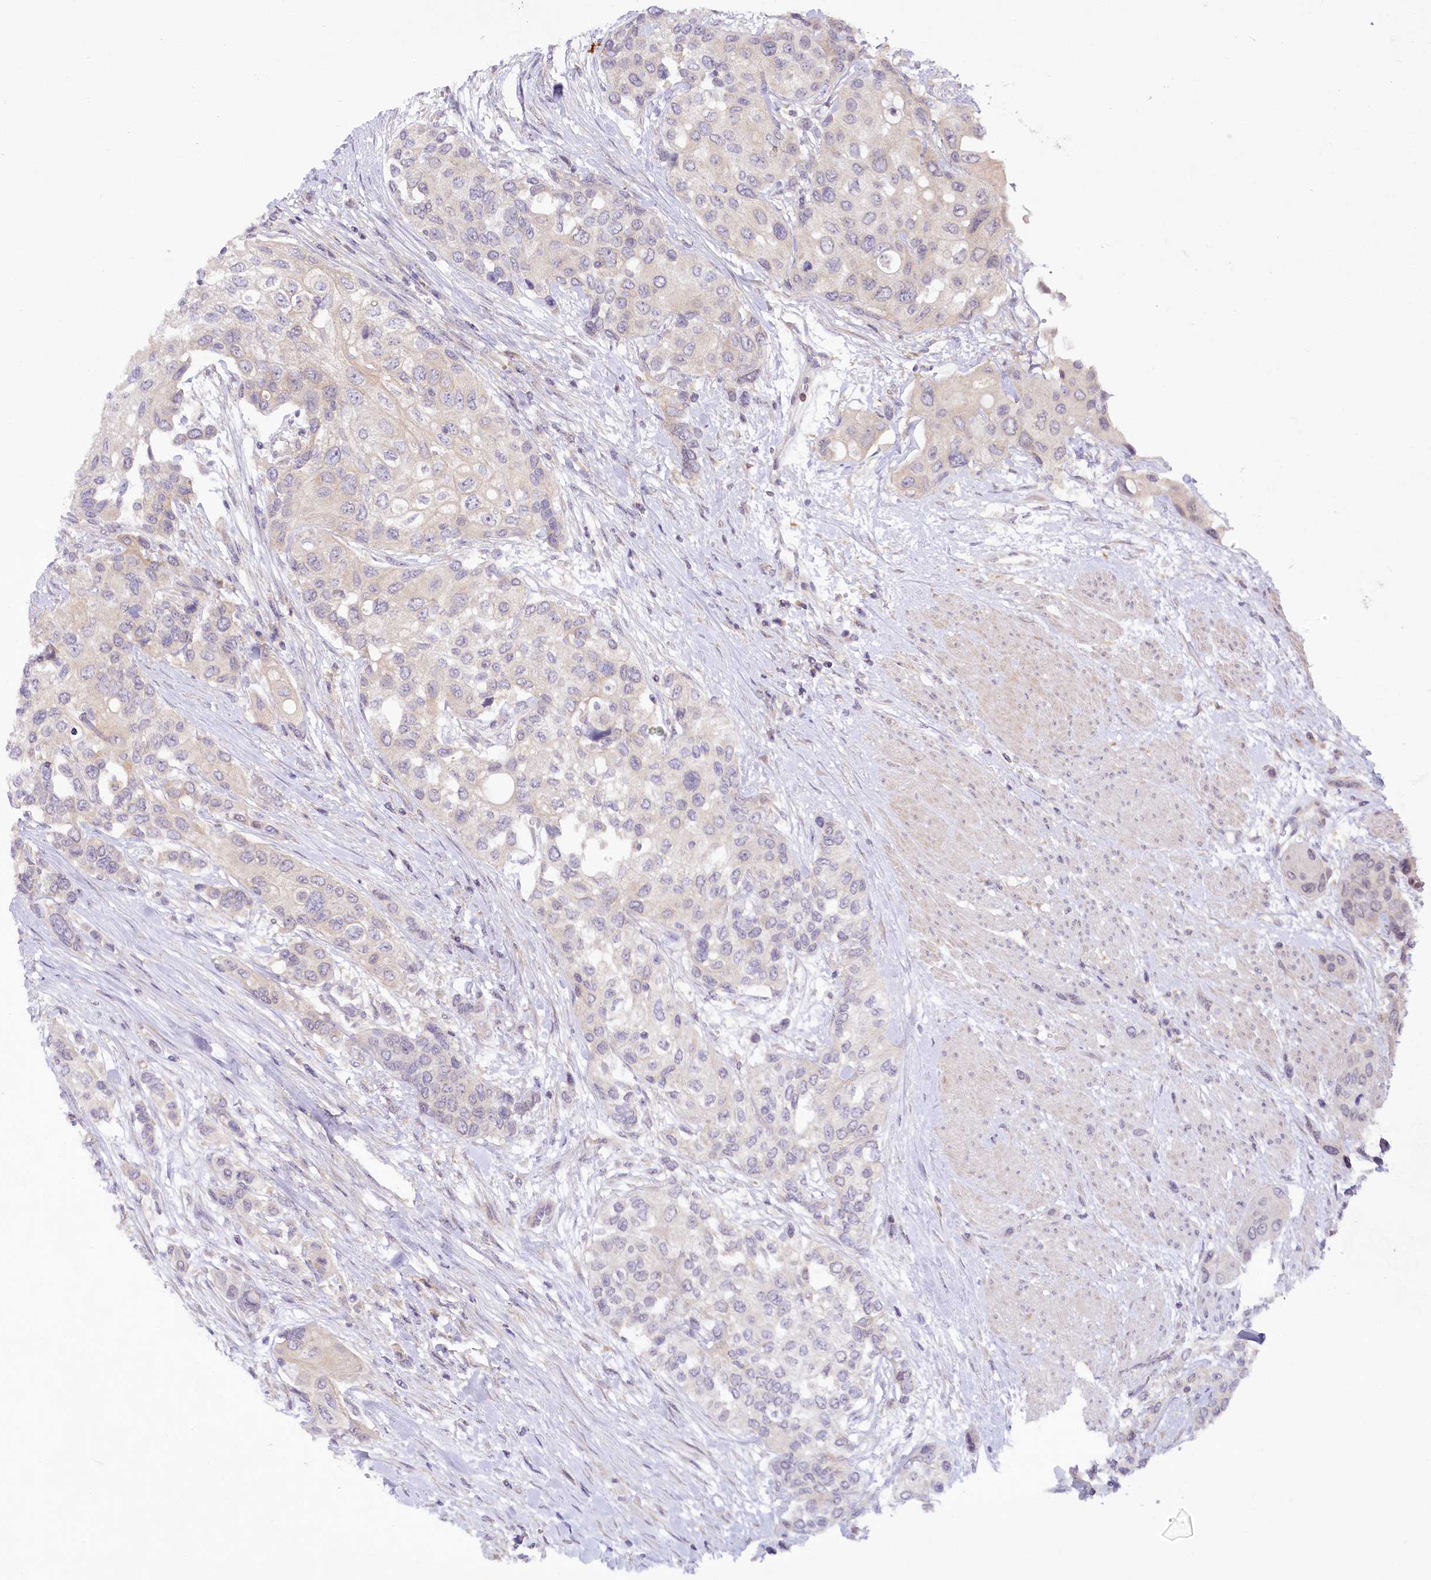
{"staining": {"intensity": "negative", "quantity": "none", "location": "none"}, "tissue": "urothelial cancer", "cell_type": "Tumor cells", "image_type": "cancer", "snomed": [{"axis": "morphology", "description": "Normal tissue, NOS"}, {"axis": "morphology", "description": "Urothelial carcinoma, High grade"}, {"axis": "topography", "description": "Vascular tissue"}, {"axis": "topography", "description": "Urinary bladder"}], "caption": "This is a image of IHC staining of urothelial cancer, which shows no expression in tumor cells.", "gene": "EFHC2", "patient": {"sex": "female", "age": 56}}